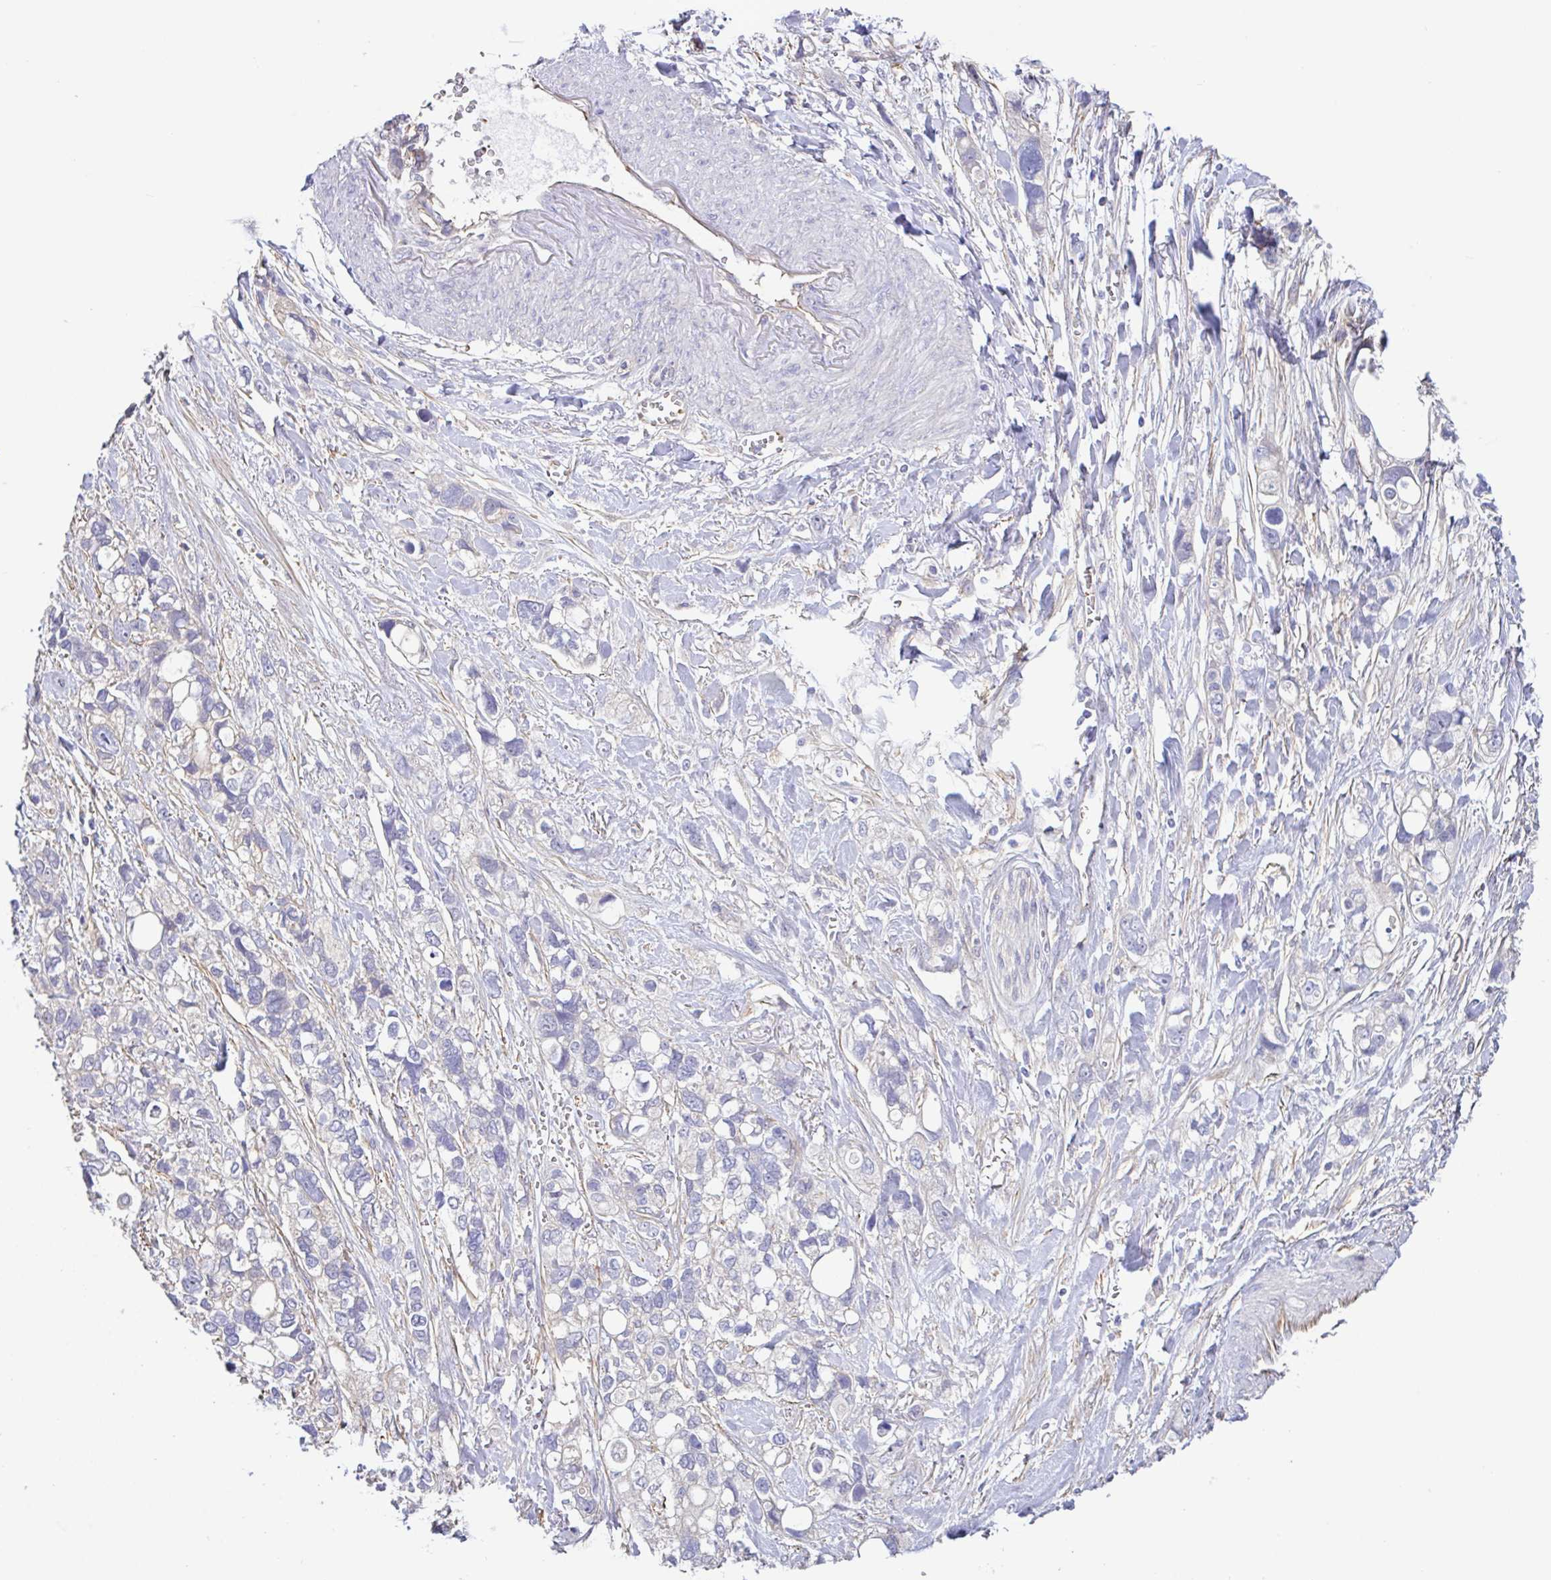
{"staining": {"intensity": "negative", "quantity": "none", "location": "none"}, "tissue": "stomach cancer", "cell_type": "Tumor cells", "image_type": "cancer", "snomed": [{"axis": "morphology", "description": "Adenocarcinoma, NOS"}, {"axis": "topography", "description": "Stomach, upper"}], "caption": "The micrograph reveals no significant staining in tumor cells of stomach adenocarcinoma.", "gene": "PLCD4", "patient": {"sex": "female", "age": 81}}